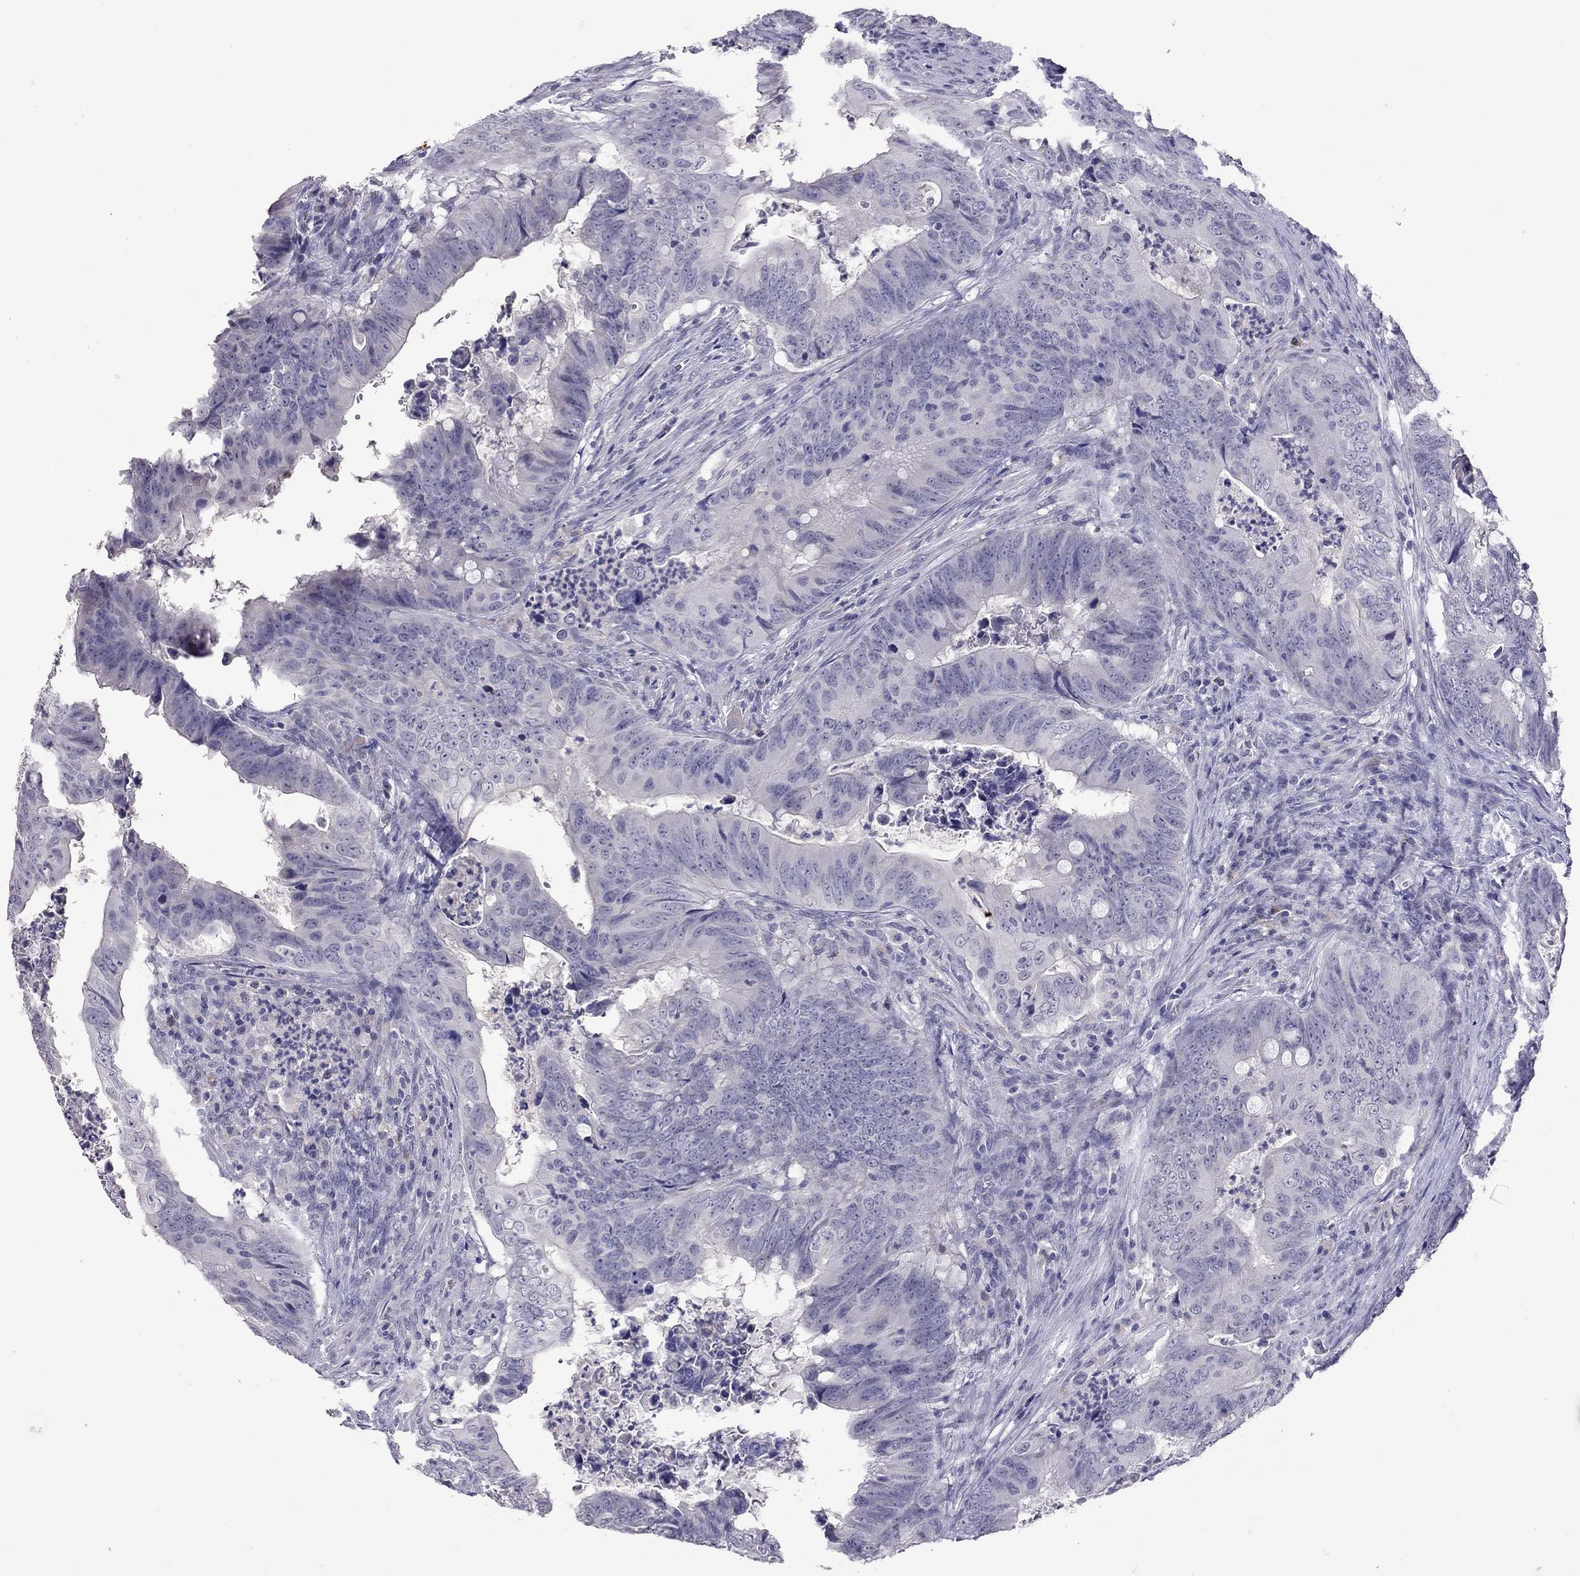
{"staining": {"intensity": "negative", "quantity": "none", "location": "none"}, "tissue": "colorectal cancer", "cell_type": "Tumor cells", "image_type": "cancer", "snomed": [{"axis": "morphology", "description": "Adenocarcinoma, NOS"}, {"axis": "topography", "description": "Colon"}], "caption": "Protein analysis of adenocarcinoma (colorectal) demonstrates no significant staining in tumor cells.", "gene": "SLAMF1", "patient": {"sex": "female", "age": 82}}